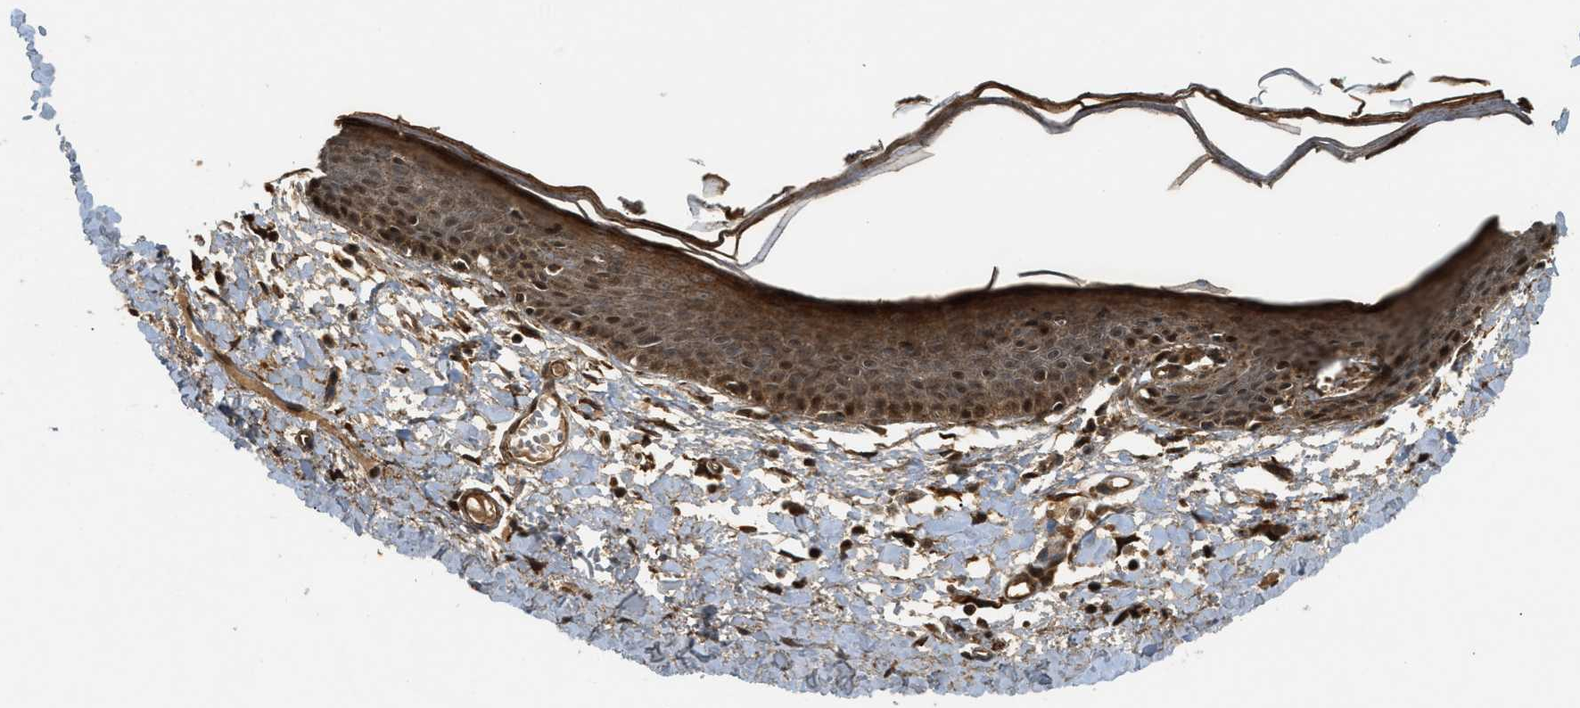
{"staining": {"intensity": "strong", "quantity": ">75%", "location": "cytoplasmic/membranous,nuclear"}, "tissue": "skin", "cell_type": "Epidermal cells", "image_type": "normal", "snomed": [{"axis": "morphology", "description": "Normal tissue, NOS"}, {"axis": "topography", "description": "Vulva"}], "caption": "IHC histopathology image of unremarkable human skin stained for a protein (brown), which exhibits high levels of strong cytoplasmic/membranous,nuclear staining in about >75% of epidermal cells.", "gene": "EIF2AK3", "patient": {"sex": "female", "age": 54}}